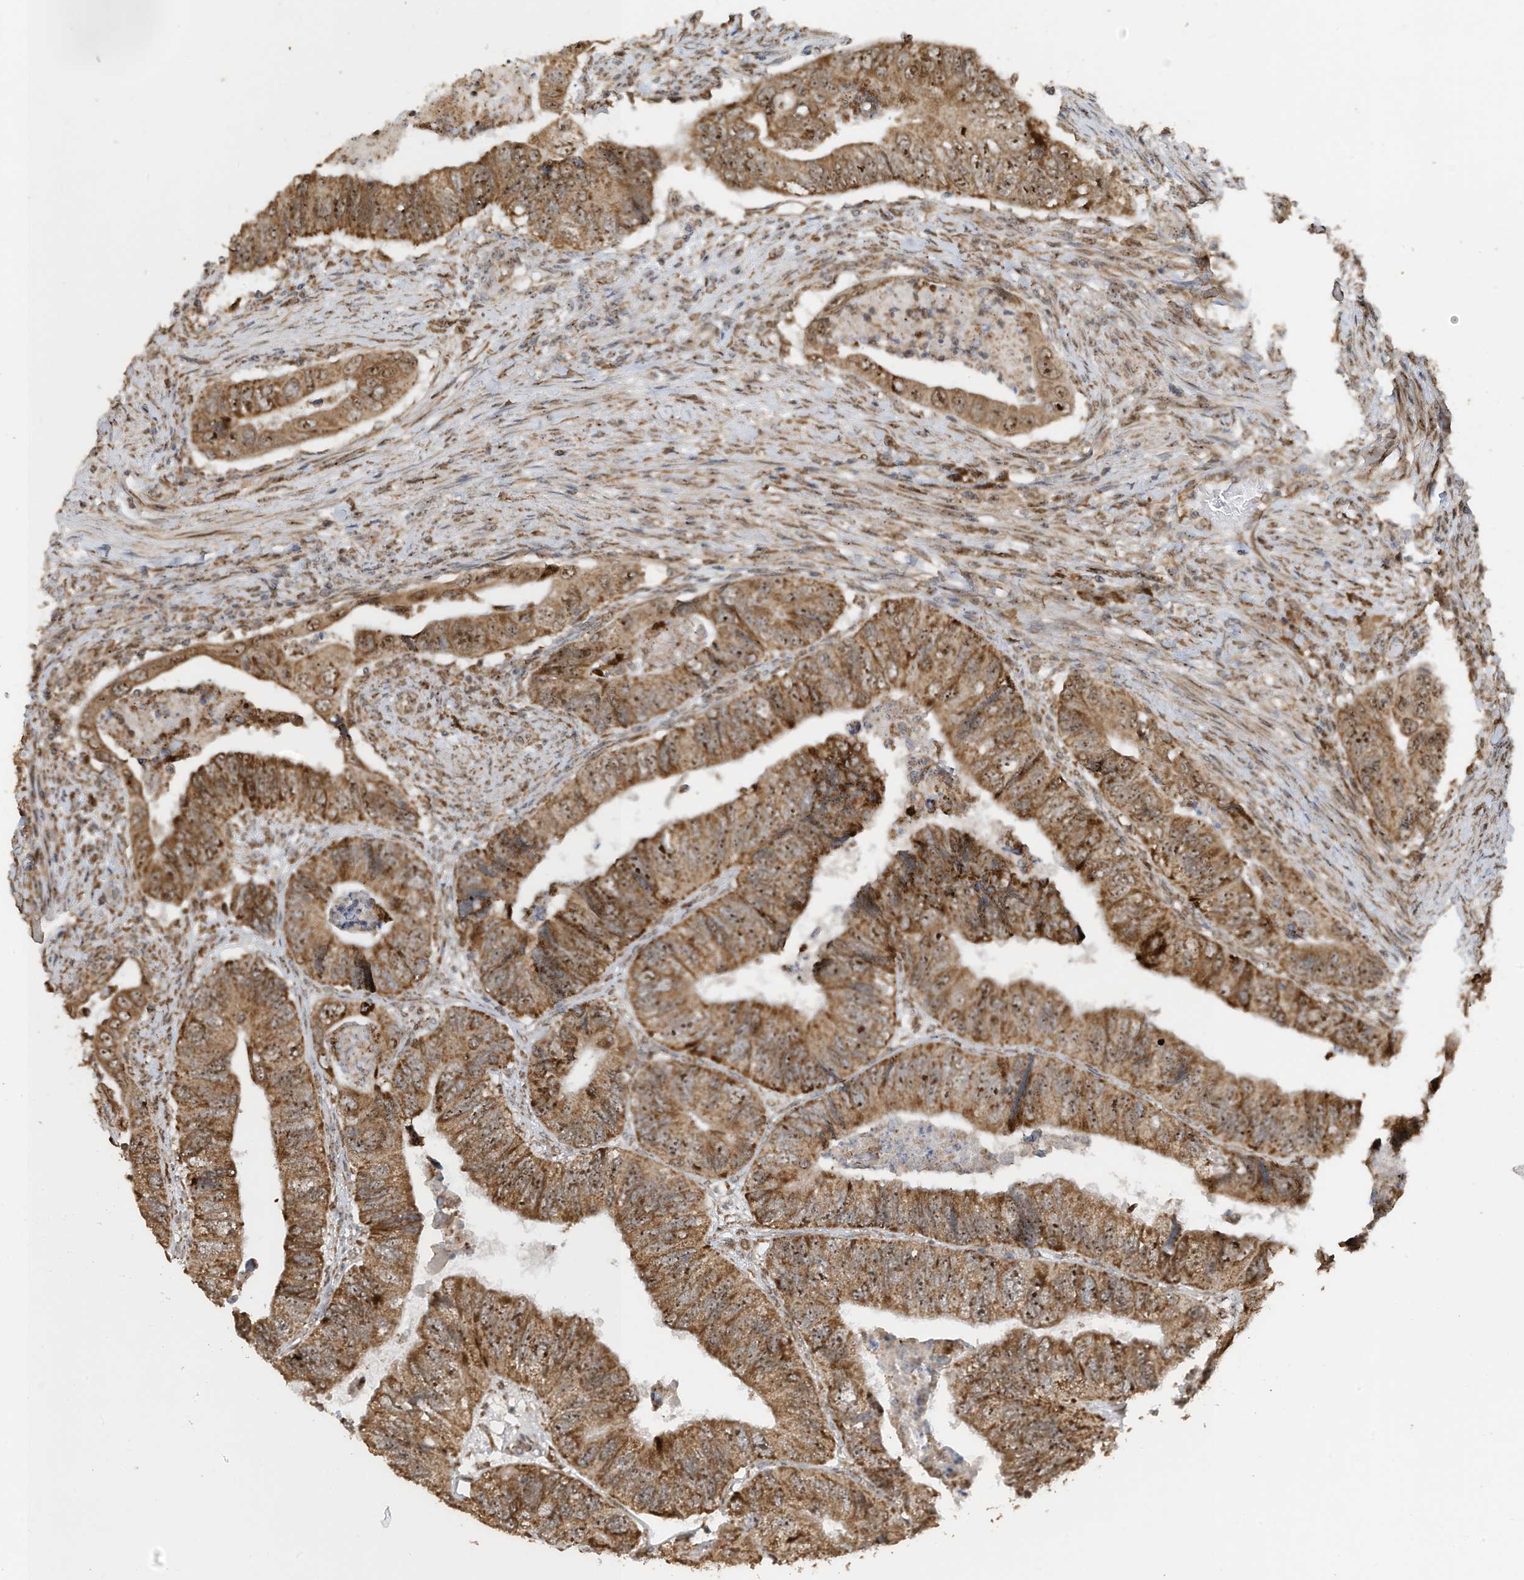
{"staining": {"intensity": "moderate", "quantity": ">75%", "location": "cytoplasmic/membranous,nuclear"}, "tissue": "colorectal cancer", "cell_type": "Tumor cells", "image_type": "cancer", "snomed": [{"axis": "morphology", "description": "Adenocarcinoma, NOS"}, {"axis": "topography", "description": "Rectum"}], "caption": "Immunohistochemical staining of colorectal cancer (adenocarcinoma) exhibits medium levels of moderate cytoplasmic/membranous and nuclear protein expression in about >75% of tumor cells. The protein is shown in brown color, while the nuclei are stained blue.", "gene": "ERLEC1", "patient": {"sex": "male", "age": 63}}